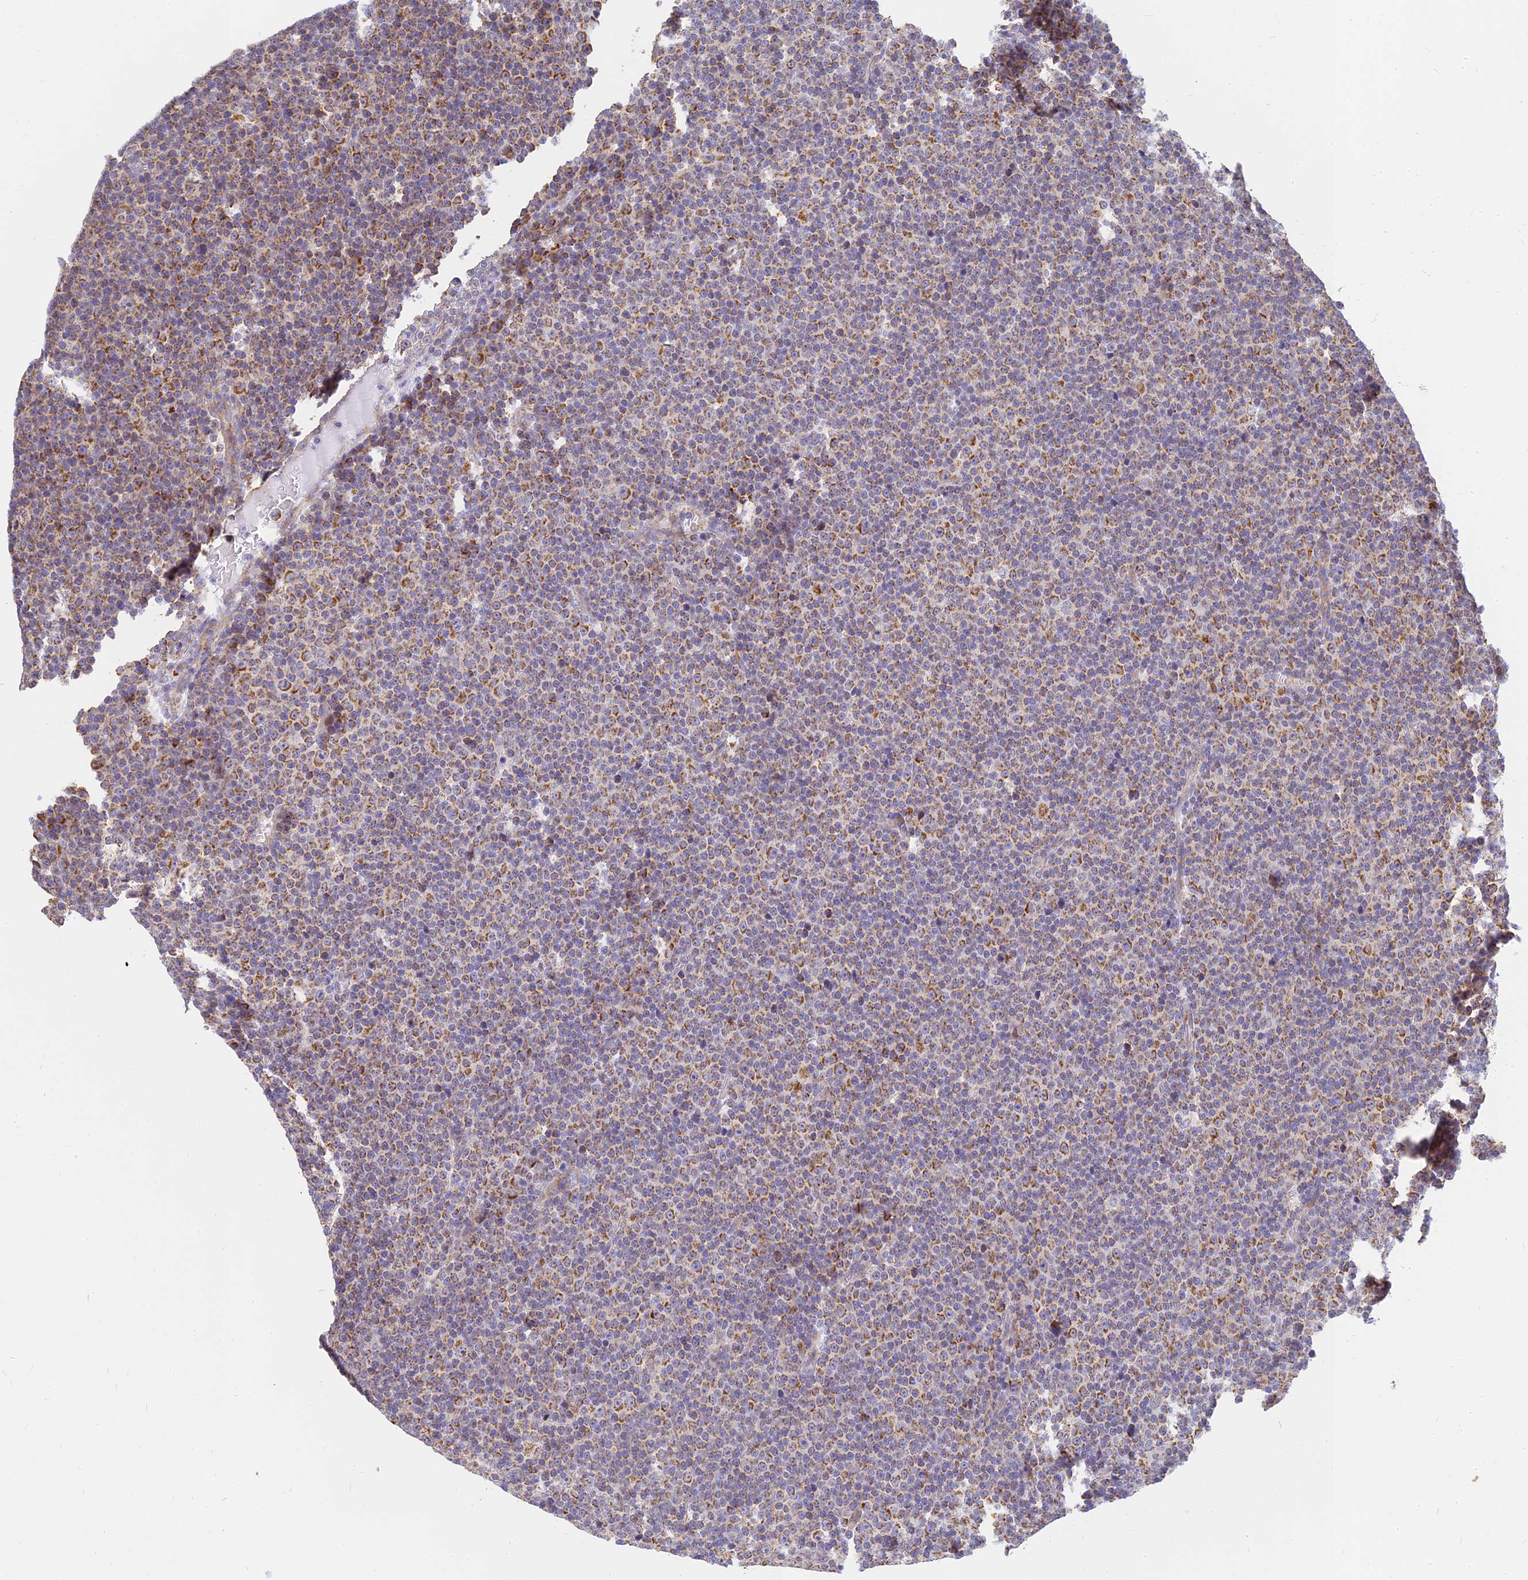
{"staining": {"intensity": "moderate", "quantity": ">75%", "location": "cytoplasmic/membranous"}, "tissue": "lymphoma", "cell_type": "Tumor cells", "image_type": "cancer", "snomed": [{"axis": "morphology", "description": "Malignant lymphoma, non-Hodgkin's type, Low grade"}, {"axis": "topography", "description": "Lymph node"}], "caption": "An image of low-grade malignant lymphoma, non-Hodgkin's type stained for a protein displays moderate cytoplasmic/membranous brown staining in tumor cells.", "gene": "MRPL15", "patient": {"sex": "female", "age": 67}}